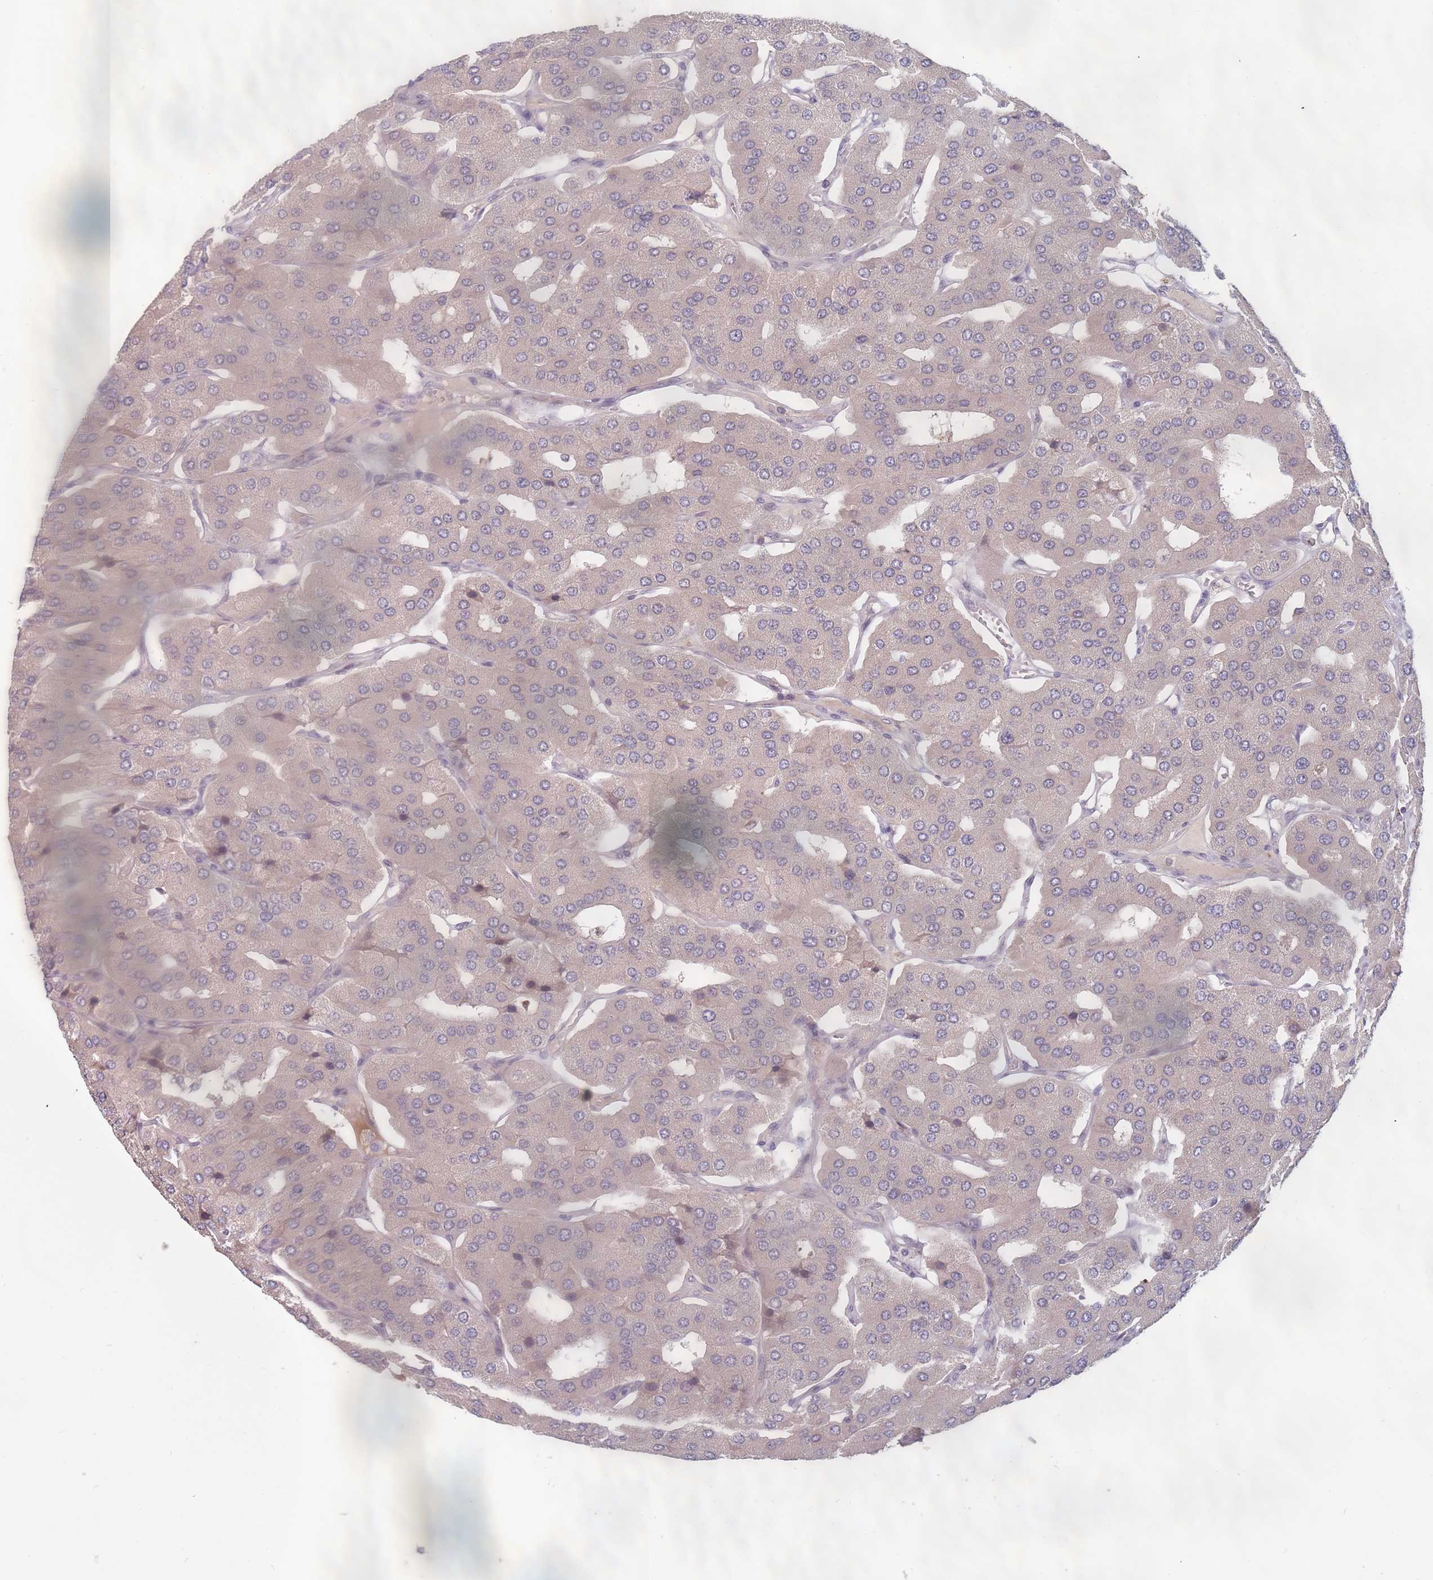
{"staining": {"intensity": "negative", "quantity": "none", "location": "none"}, "tissue": "parathyroid gland", "cell_type": "Glandular cells", "image_type": "normal", "snomed": [{"axis": "morphology", "description": "Normal tissue, NOS"}, {"axis": "morphology", "description": "Adenoma, NOS"}, {"axis": "topography", "description": "Parathyroid gland"}], "caption": "DAB (3,3'-diaminobenzidine) immunohistochemical staining of unremarkable parathyroid gland shows no significant expression in glandular cells. The staining is performed using DAB brown chromogen with nuclei counter-stained in using hematoxylin.", "gene": "ADAL", "patient": {"sex": "female", "age": 86}}